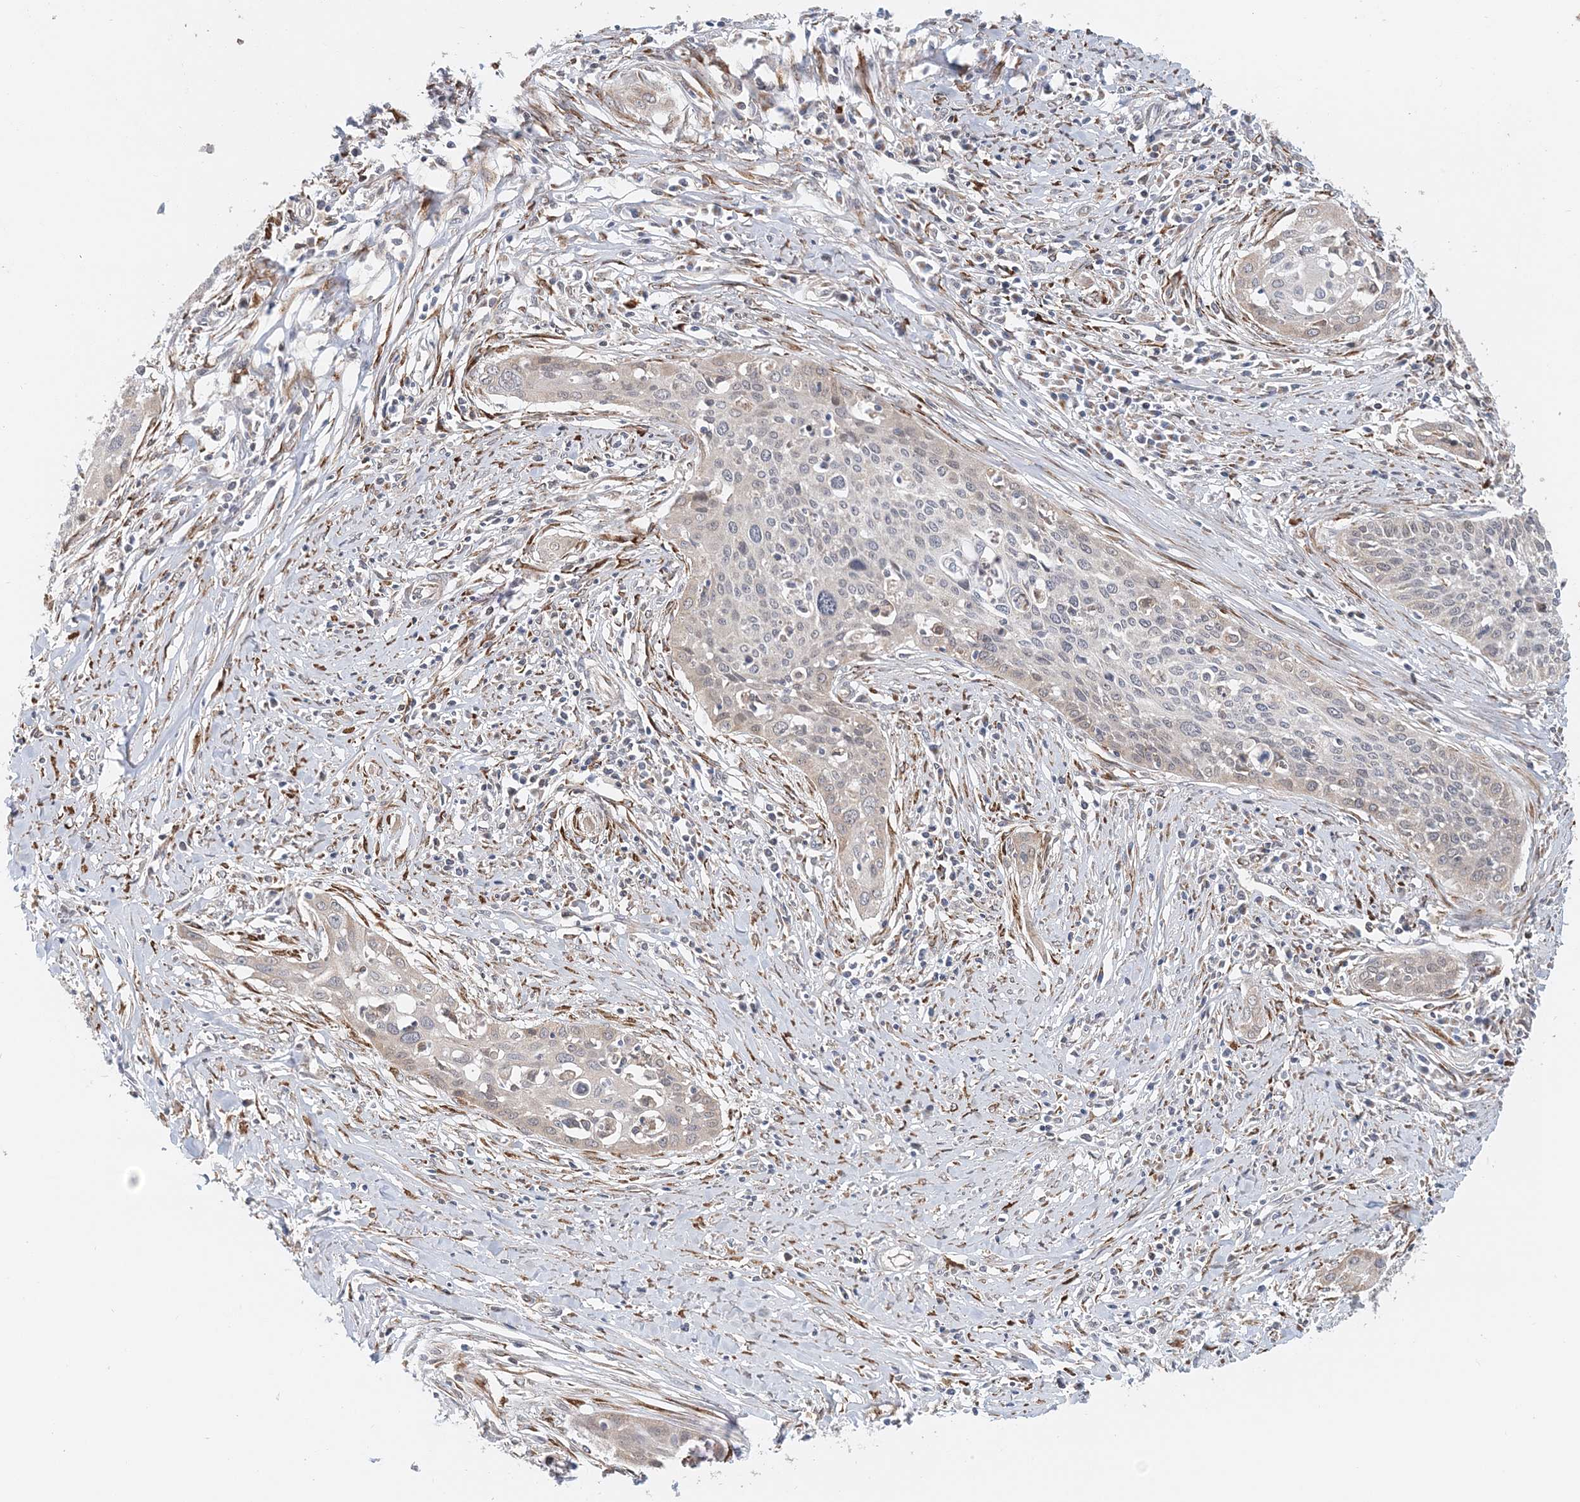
{"staining": {"intensity": "weak", "quantity": "<25%", "location": "cytoplasmic/membranous"}, "tissue": "cervical cancer", "cell_type": "Tumor cells", "image_type": "cancer", "snomed": [{"axis": "morphology", "description": "Squamous cell carcinoma, NOS"}, {"axis": "topography", "description": "Cervix"}], "caption": "An IHC image of squamous cell carcinoma (cervical) is shown. There is no staining in tumor cells of squamous cell carcinoma (cervical).", "gene": "PCYOX1L", "patient": {"sex": "female", "age": 34}}